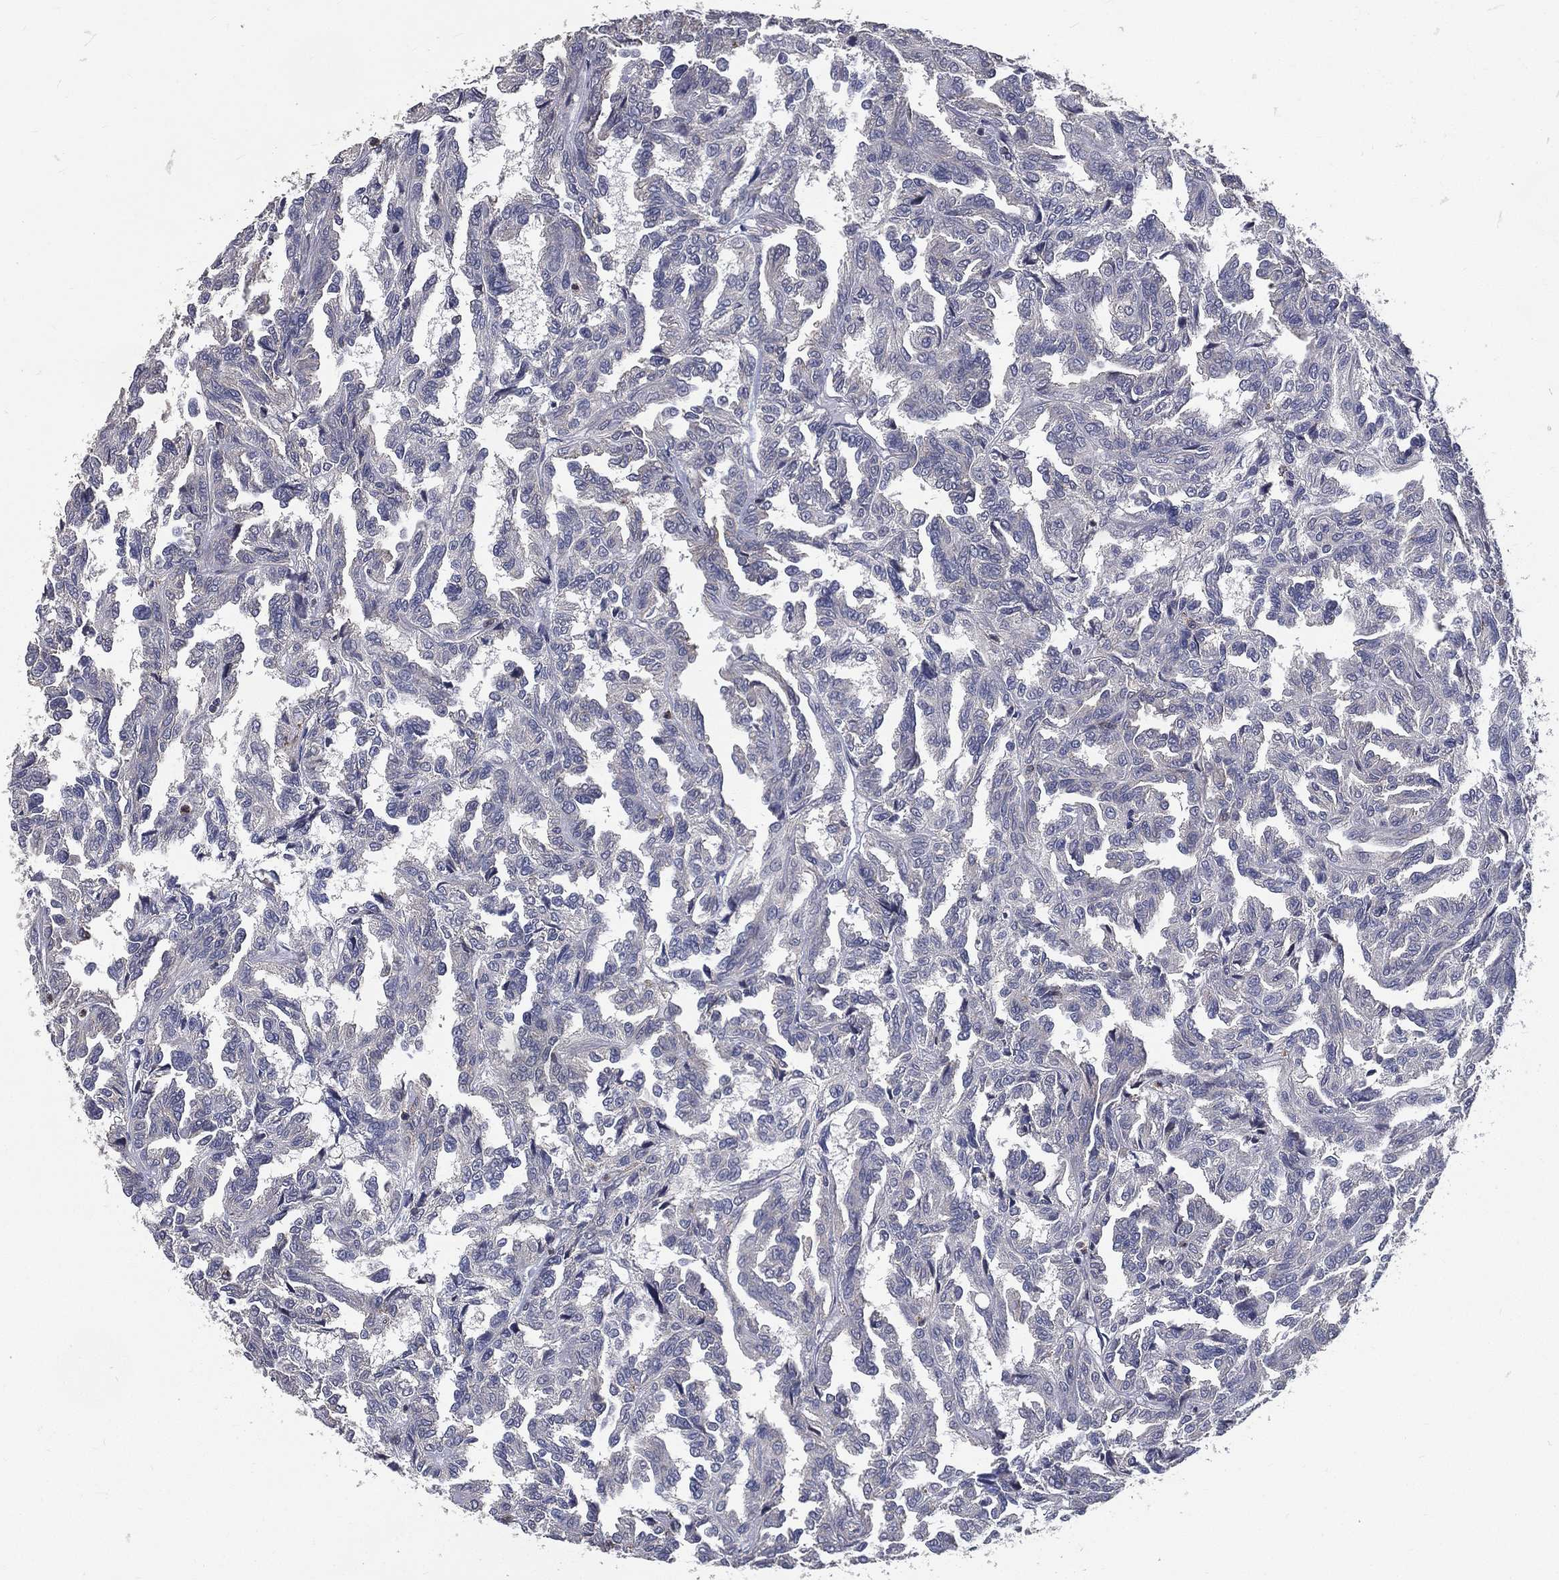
{"staining": {"intensity": "negative", "quantity": "none", "location": "none"}, "tissue": "renal cancer", "cell_type": "Tumor cells", "image_type": "cancer", "snomed": [{"axis": "morphology", "description": "Adenocarcinoma, NOS"}, {"axis": "topography", "description": "Kidney"}], "caption": "DAB immunohistochemical staining of adenocarcinoma (renal) shows no significant expression in tumor cells. The staining was performed using DAB to visualize the protein expression in brown, while the nuclei were stained in blue with hematoxylin (Magnification: 20x).", "gene": "SERPINB2", "patient": {"sex": "male", "age": 79}}